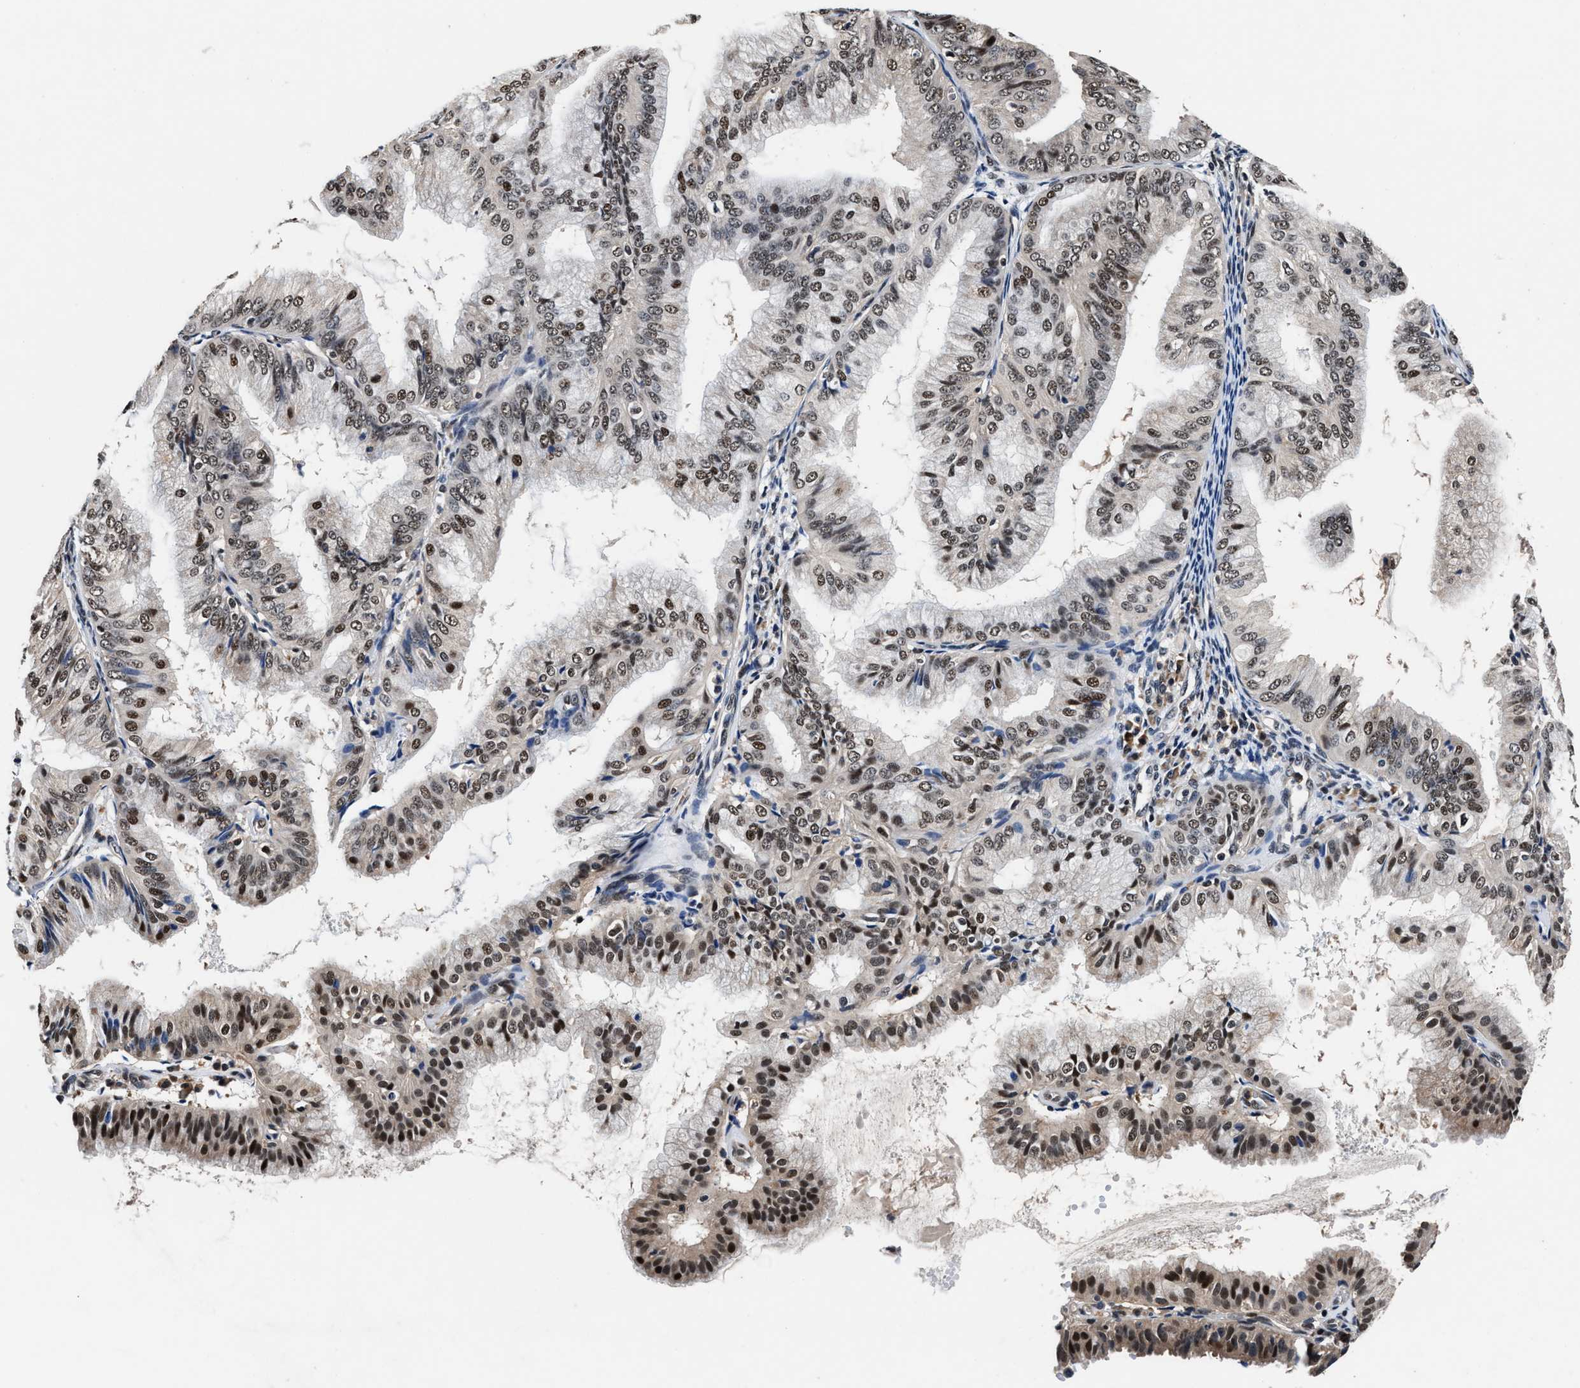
{"staining": {"intensity": "moderate", "quantity": ">75%", "location": "nuclear"}, "tissue": "endometrial cancer", "cell_type": "Tumor cells", "image_type": "cancer", "snomed": [{"axis": "morphology", "description": "Adenocarcinoma, NOS"}, {"axis": "topography", "description": "Endometrium"}], "caption": "Protein staining reveals moderate nuclear positivity in approximately >75% of tumor cells in adenocarcinoma (endometrial).", "gene": "USP16", "patient": {"sex": "female", "age": 63}}